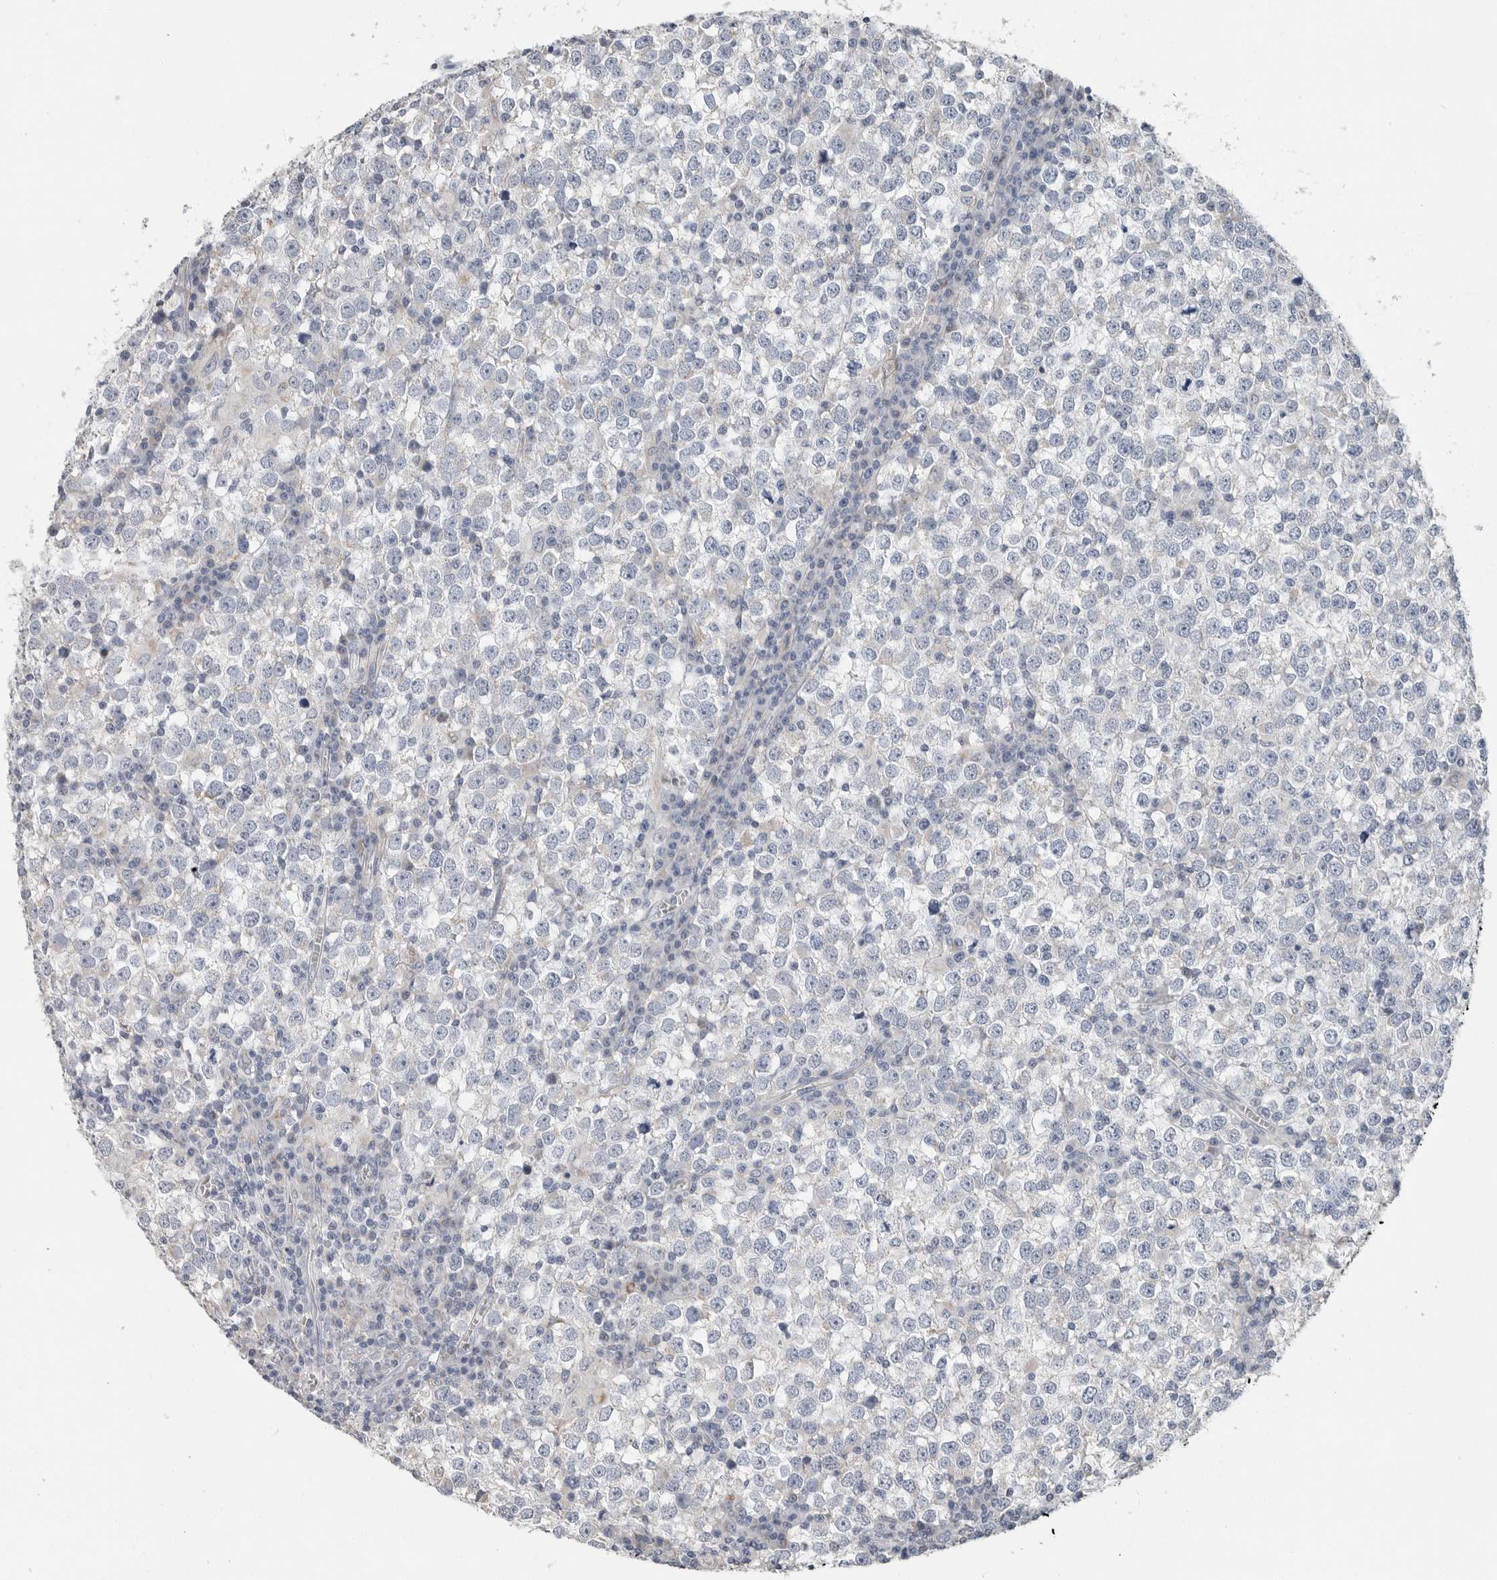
{"staining": {"intensity": "negative", "quantity": "none", "location": "none"}, "tissue": "testis cancer", "cell_type": "Tumor cells", "image_type": "cancer", "snomed": [{"axis": "morphology", "description": "Seminoma, NOS"}, {"axis": "topography", "description": "Testis"}], "caption": "Tumor cells show no significant expression in testis cancer.", "gene": "PLN", "patient": {"sex": "male", "age": 65}}